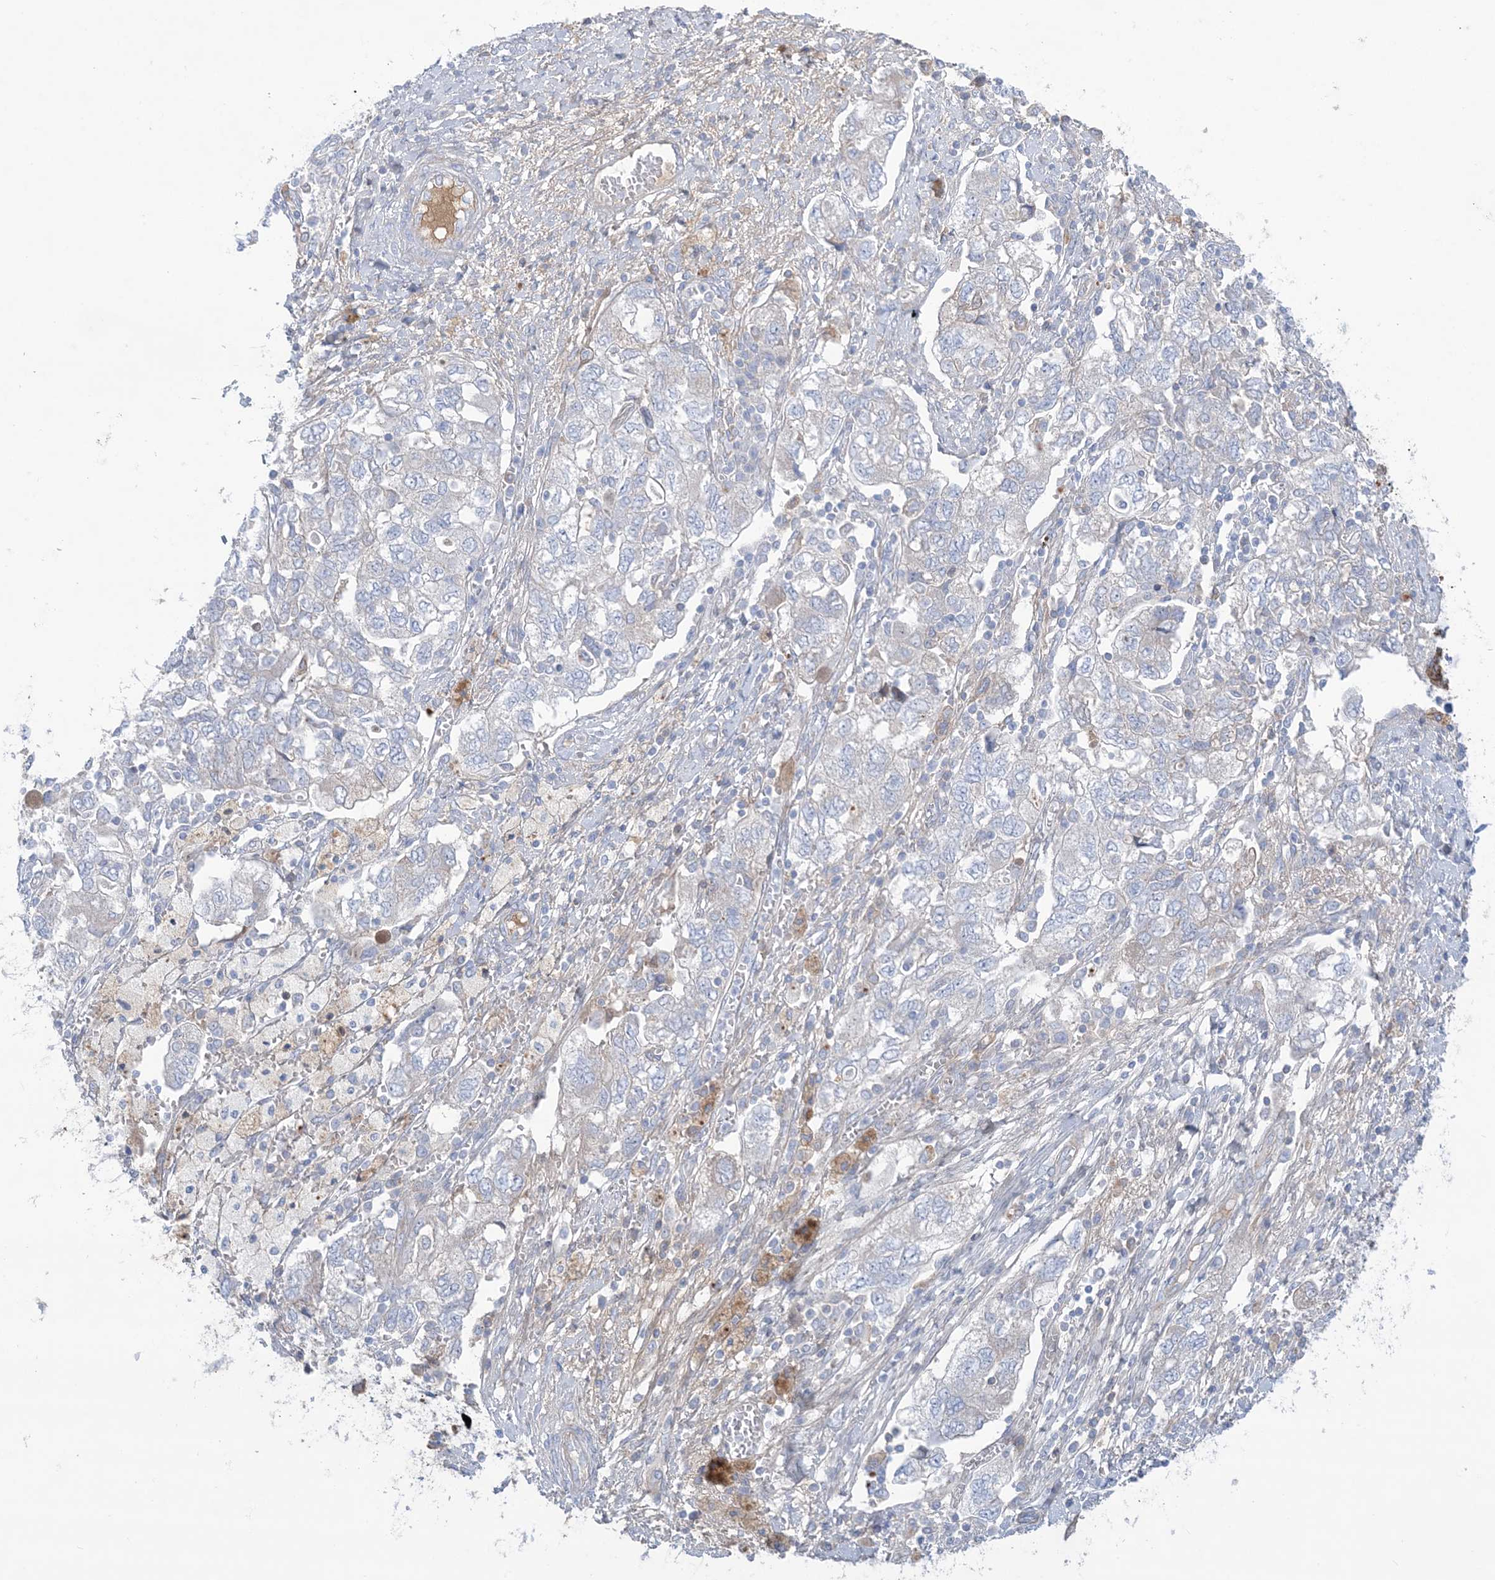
{"staining": {"intensity": "negative", "quantity": "none", "location": "none"}, "tissue": "ovarian cancer", "cell_type": "Tumor cells", "image_type": "cancer", "snomed": [{"axis": "morphology", "description": "Carcinoma, NOS"}, {"axis": "morphology", "description": "Cystadenocarcinoma, serous, NOS"}, {"axis": "topography", "description": "Ovary"}], "caption": "This is a micrograph of IHC staining of ovarian cancer (carcinoma), which shows no positivity in tumor cells. (IHC, brightfield microscopy, high magnification).", "gene": "ATP11C", "patient": {"sex": "female", "age": 69}}